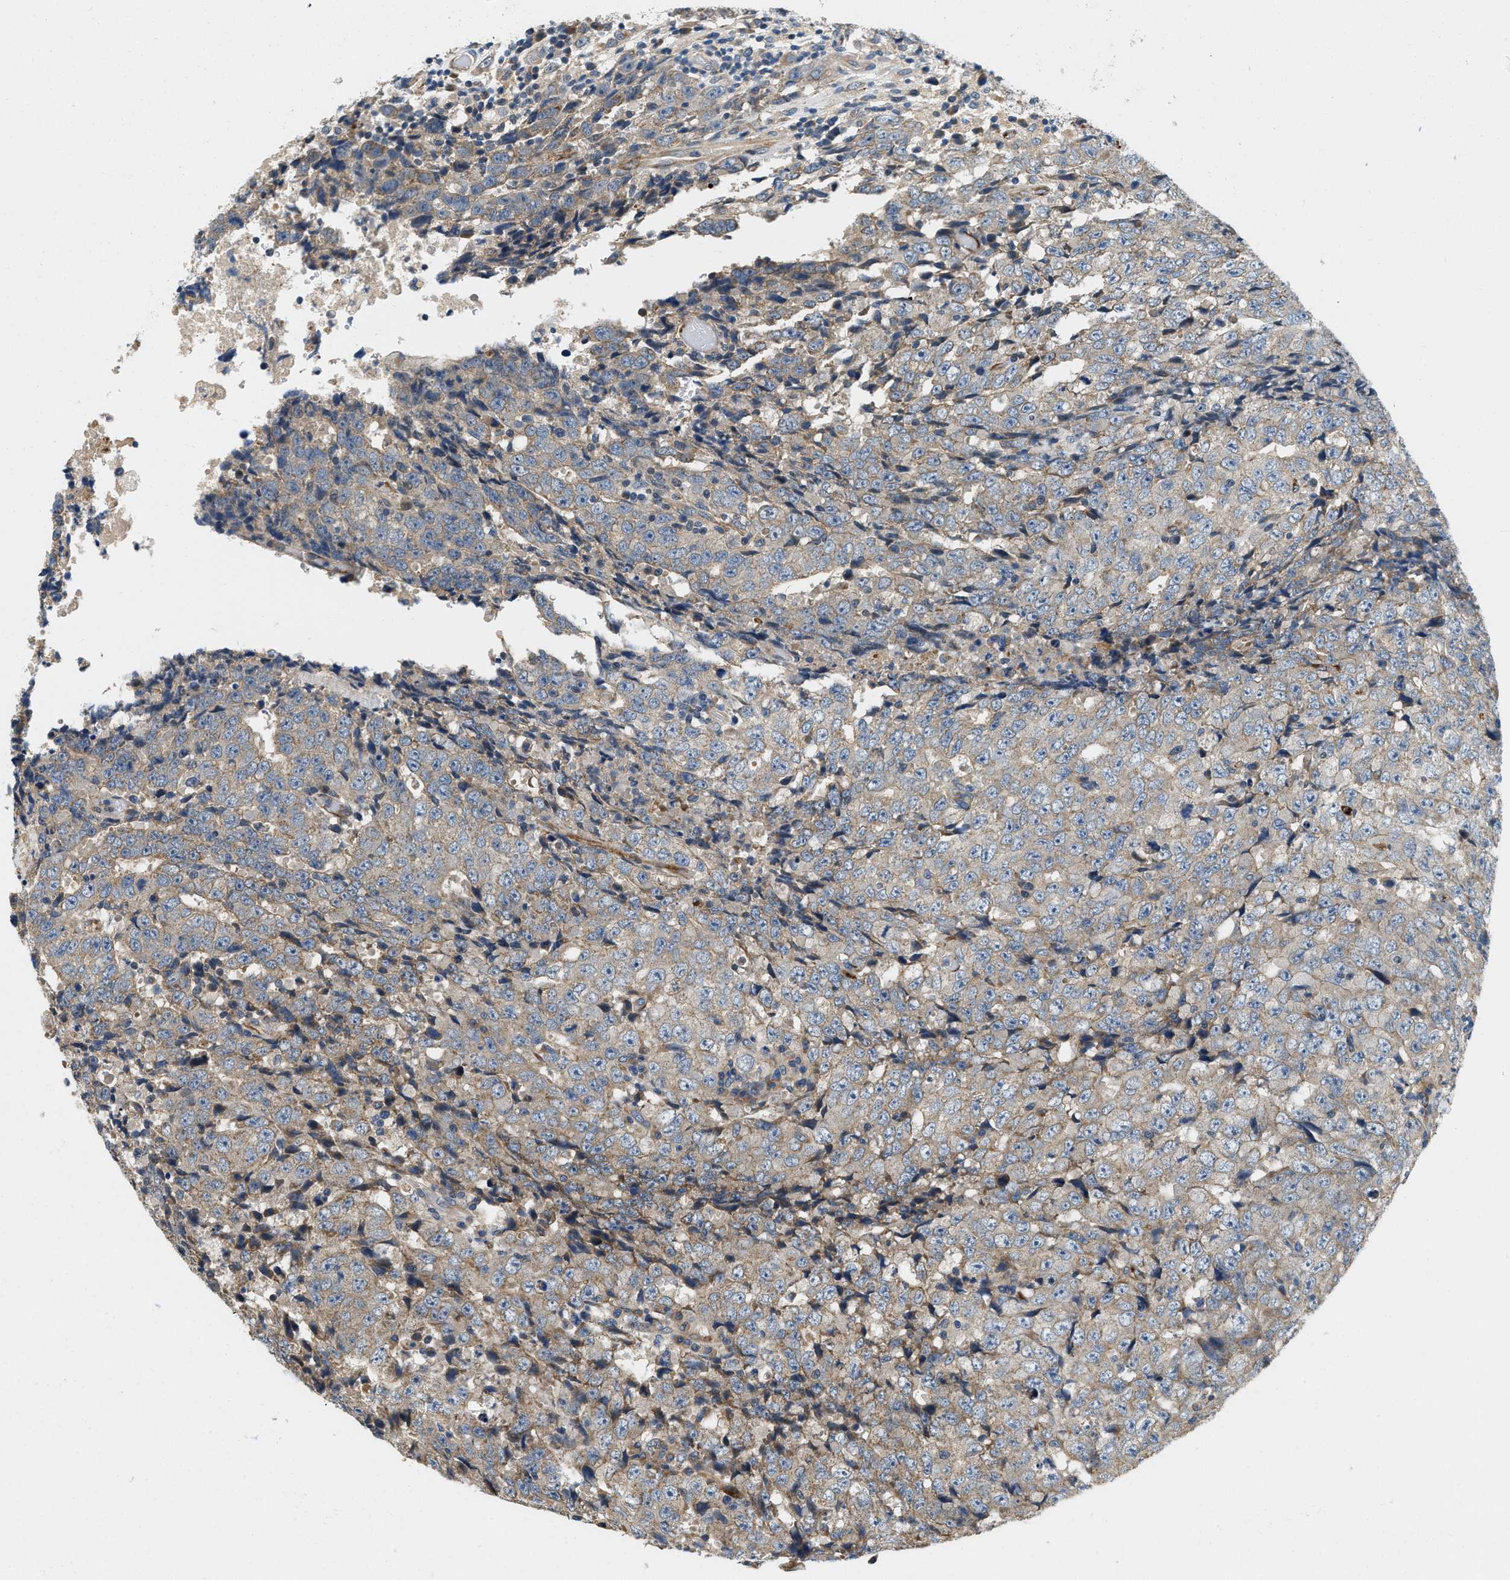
{"staining": {"intensity": "weak", "quantity": "<25%", "location": "cytoplasmic/membranous"}, "tissue": "testis cancer", "cell_type": "Tumor cells", "image_type": "cancer", "snomed": [{"axis": "morphology", "description": "Necrosis, NOS"}, {"axis": "morphology", "description": "Carcinoma, Embryonal, NOS"}, {"axis": "topography", "description": "Testis"}], "caption": "Immunohistochemical staining of testis cancer (embryonal carcinoma) displays no significant staining in tumor cells. (DAB (3,3'-diaminobenzidine) immunohistochemistry (IHC) with hematoxylin counter stain).", "gene": "ZNF599", "patient": {"sex": "male", "age": 19}}